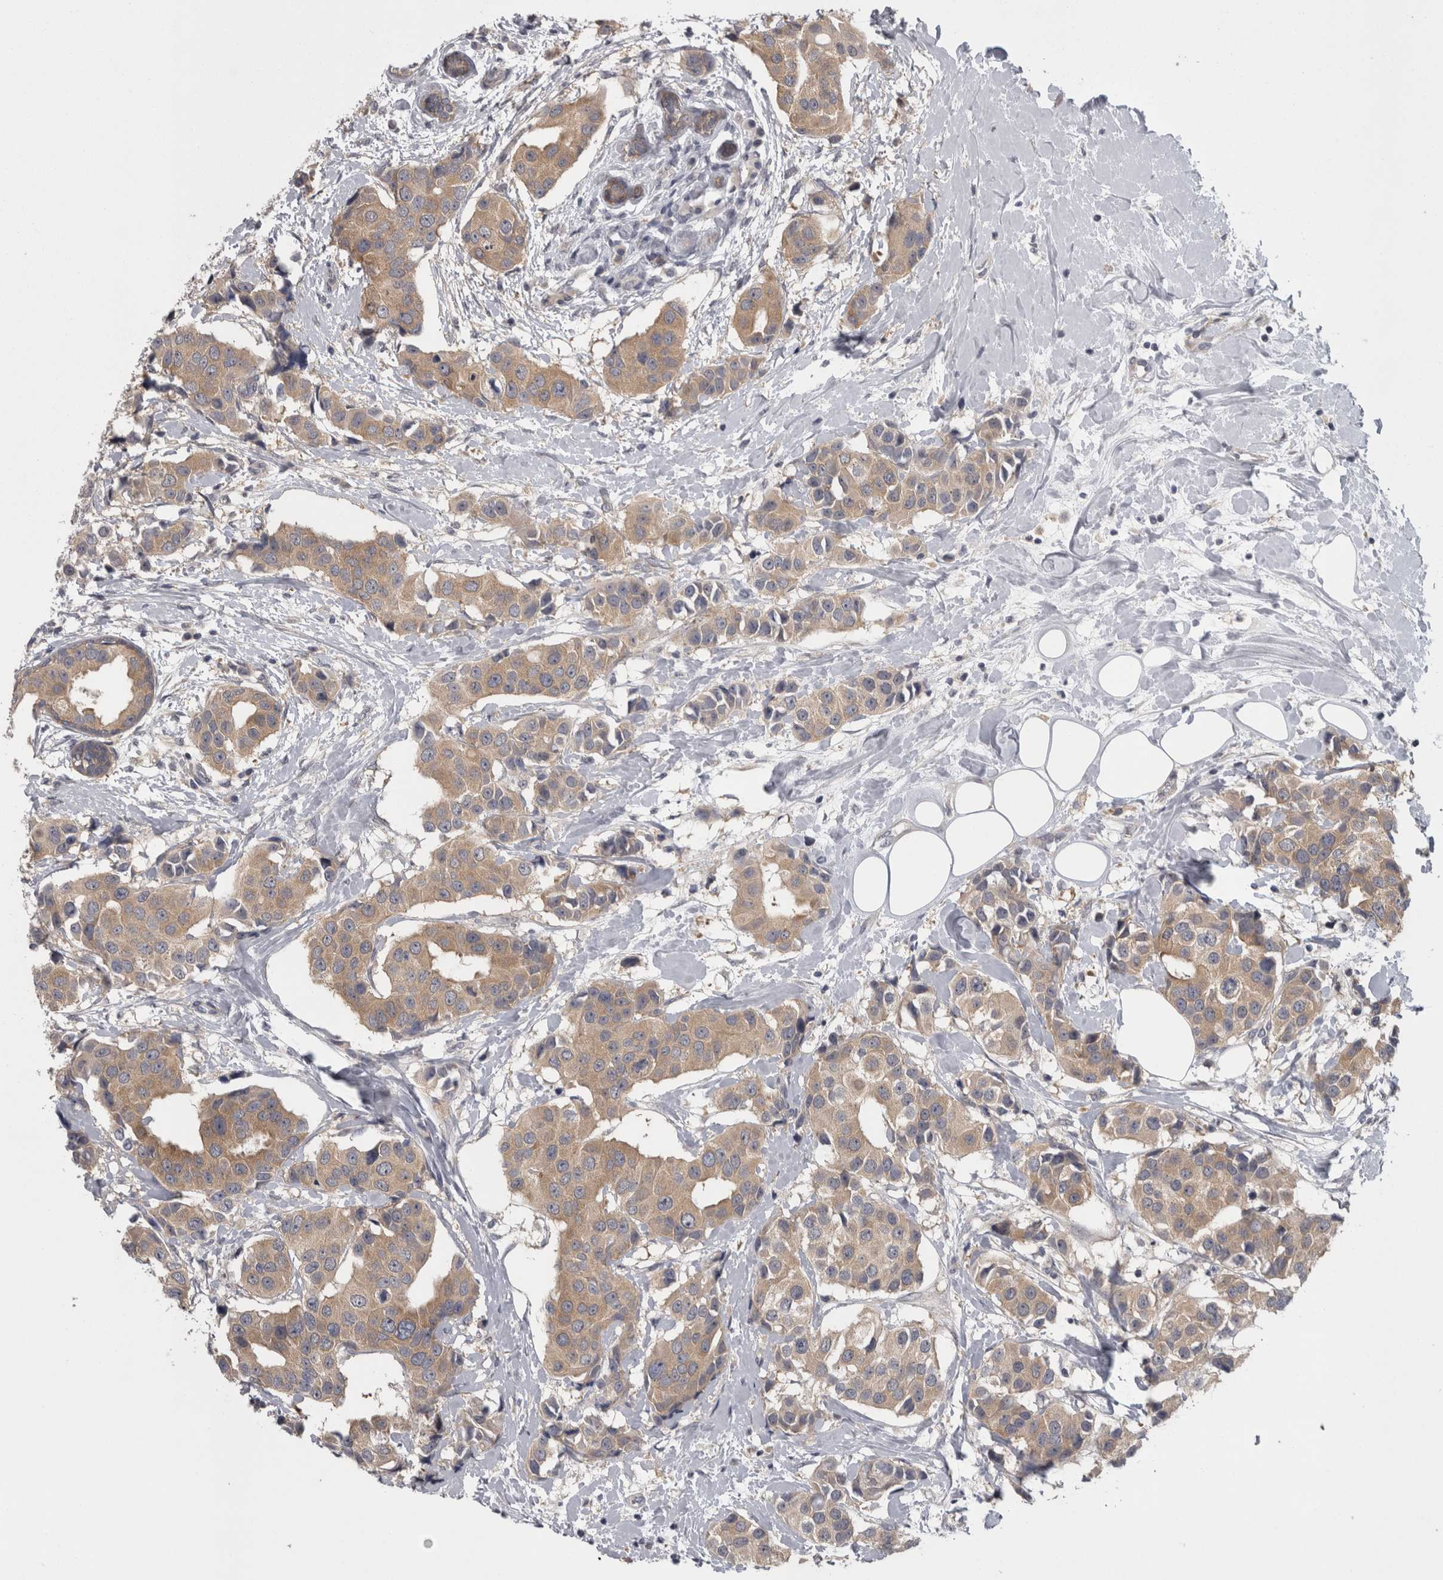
{"staining": {"intensity": "weak", "quantity": ">75%", "location": "cytoplasmic/membranous"}, "tissue": "breast cancer", "cell_type": "Tumor cells", "image_type": "cancer", "snomed": [{"axis": "morphology", "description": "Normal tissue, NOS"}, {"axis": "morphology", "description": "Duct carcinoma"}, {"axis": "topography", "description": "Breast"}], "caption": "An immunohistochemistry (IHC) histopathology image of neoplastic tissue is shown. Protein staining in brown labels weak cytoplasmic/membranous positivity in breast cancer within tumor cells. Nuclei are stained in blue.", "gene": "PRKCI", "patient": {"sex": "female", "age": 39}}